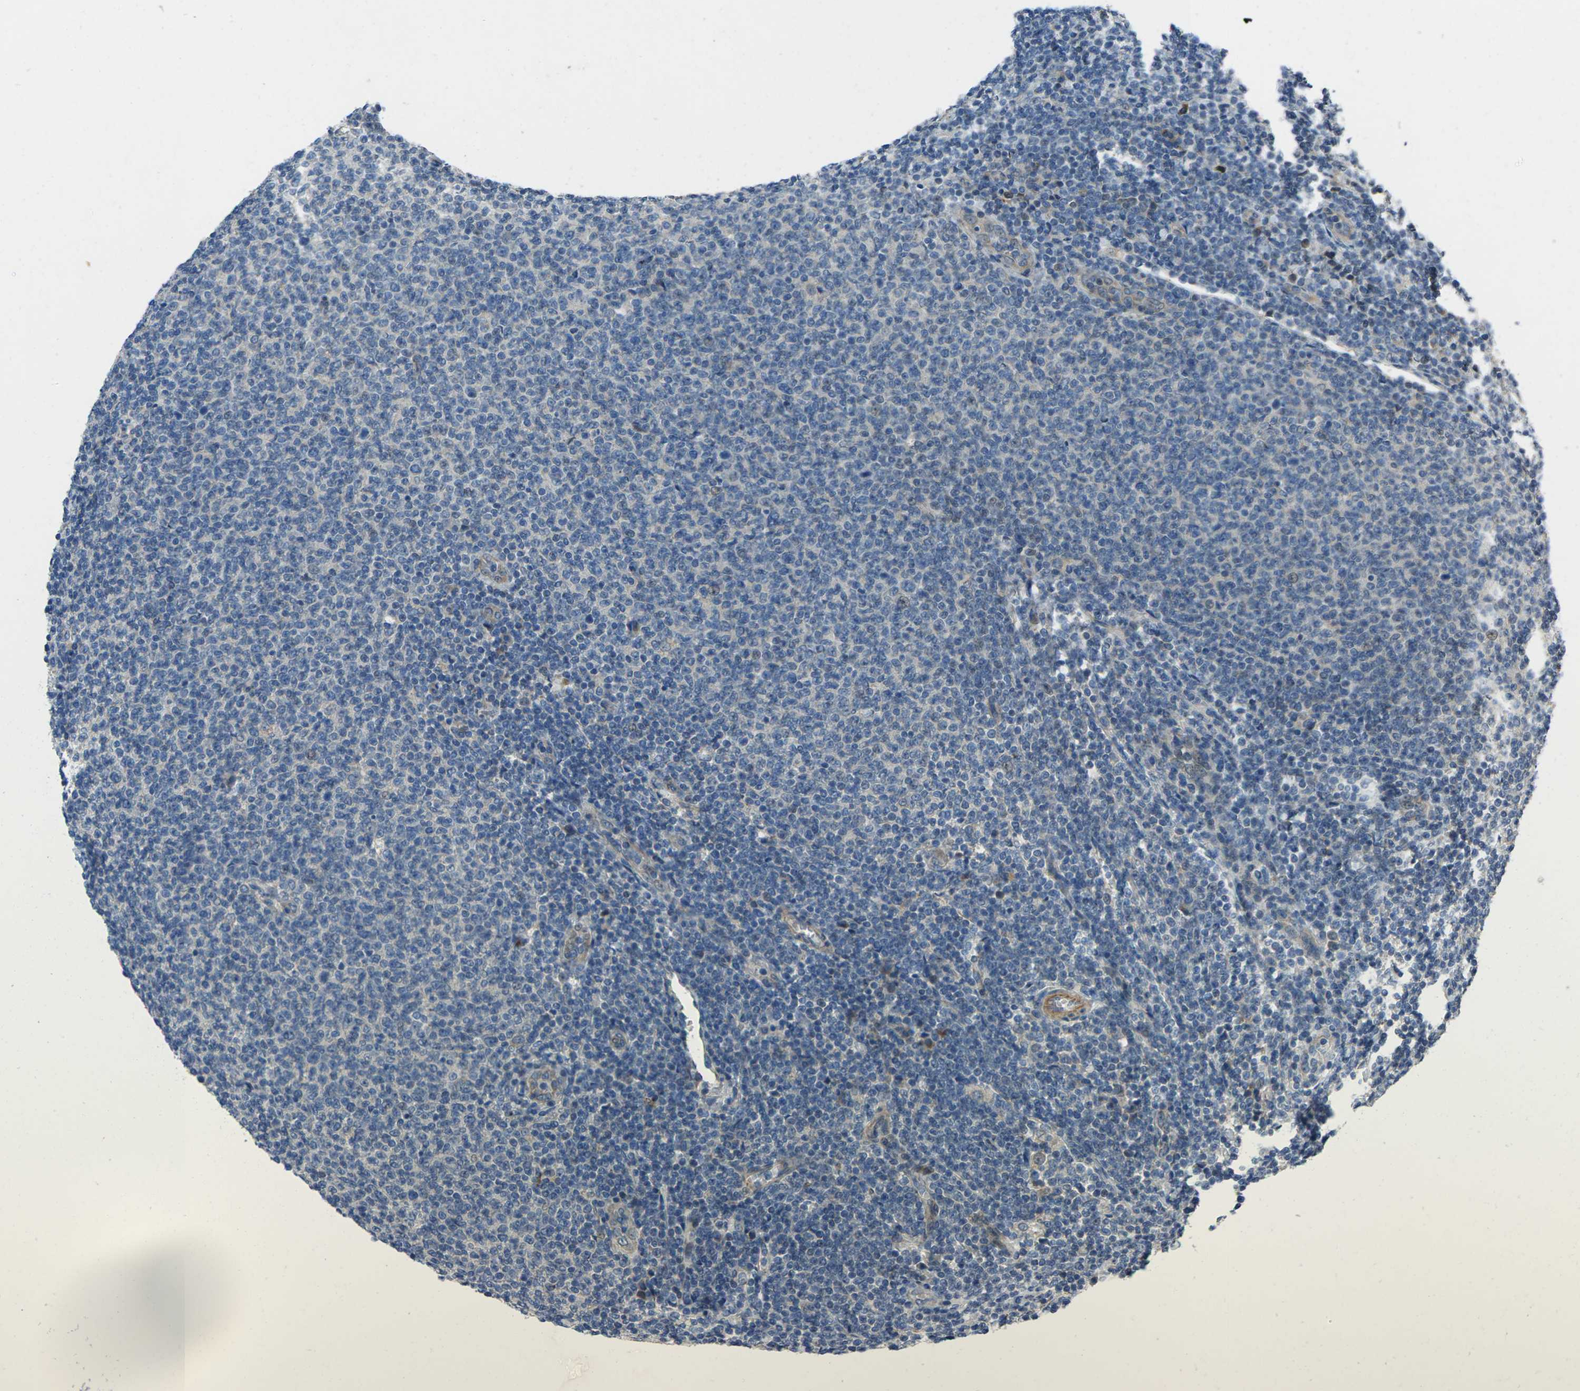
{"staining": {"intensity": "negative", "quantity": "none", "location": "none"}, "tissue": "lymphoma", "cell_type": "Tumor cells", "image_type": "cancer", "snomed": [{"axis": "morphology", "description": "Malignant lymphoma, non-Hodgkin's type, Low grade"}, {"axis": "topography", "description": "Lymph node"}], "caption": "Tumor cells are negative for protein expression in human lymphoma. (Immunohistochemistry, brightfield microscopy, high magnification).", "gene": "EDNRA", "patient": {"sex": "male", "age": 66}}